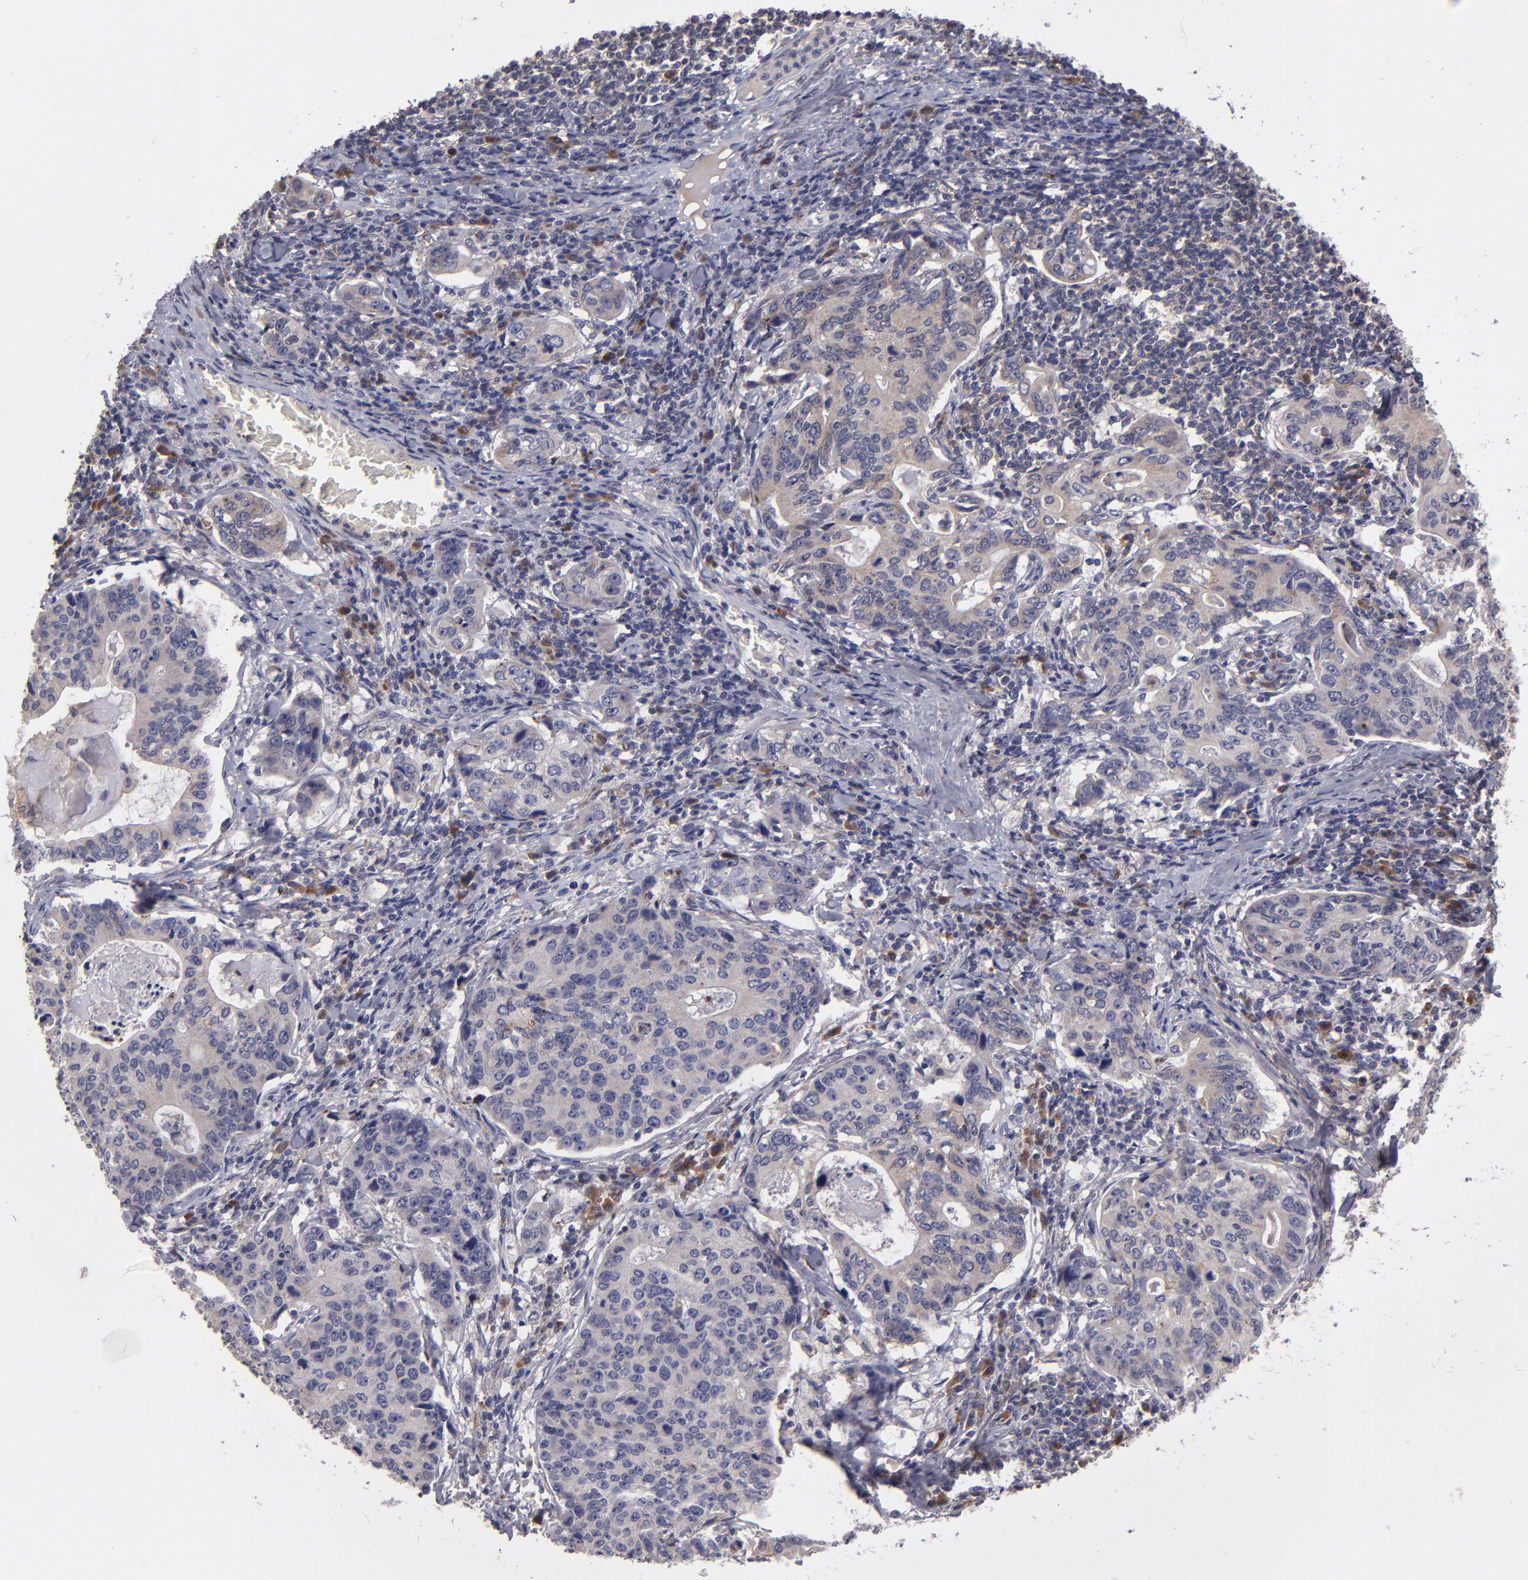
{"staining": {"intensity": "weak", "quantity": ">75%", "location": "cytoplasmic/membranous"}, "tissue": "stomach cancer", "cell_type": "Tumor cells", "image_type": "cancer", "snomed": [{"axis": "morphology", "description": "Adenocarcinoma, NOS"}, {"axis": "topography", "description": "Esophagus"}, {"axis": "topography", "description": "Stomach"}], "caption": "Tumor cells show low levels of weak cytoplasmic/membranous staining in about >75% of cells in stomach adenocarcinoma.", "gene": "IL12A", "patient": {"sex": "male", "age": 74}}